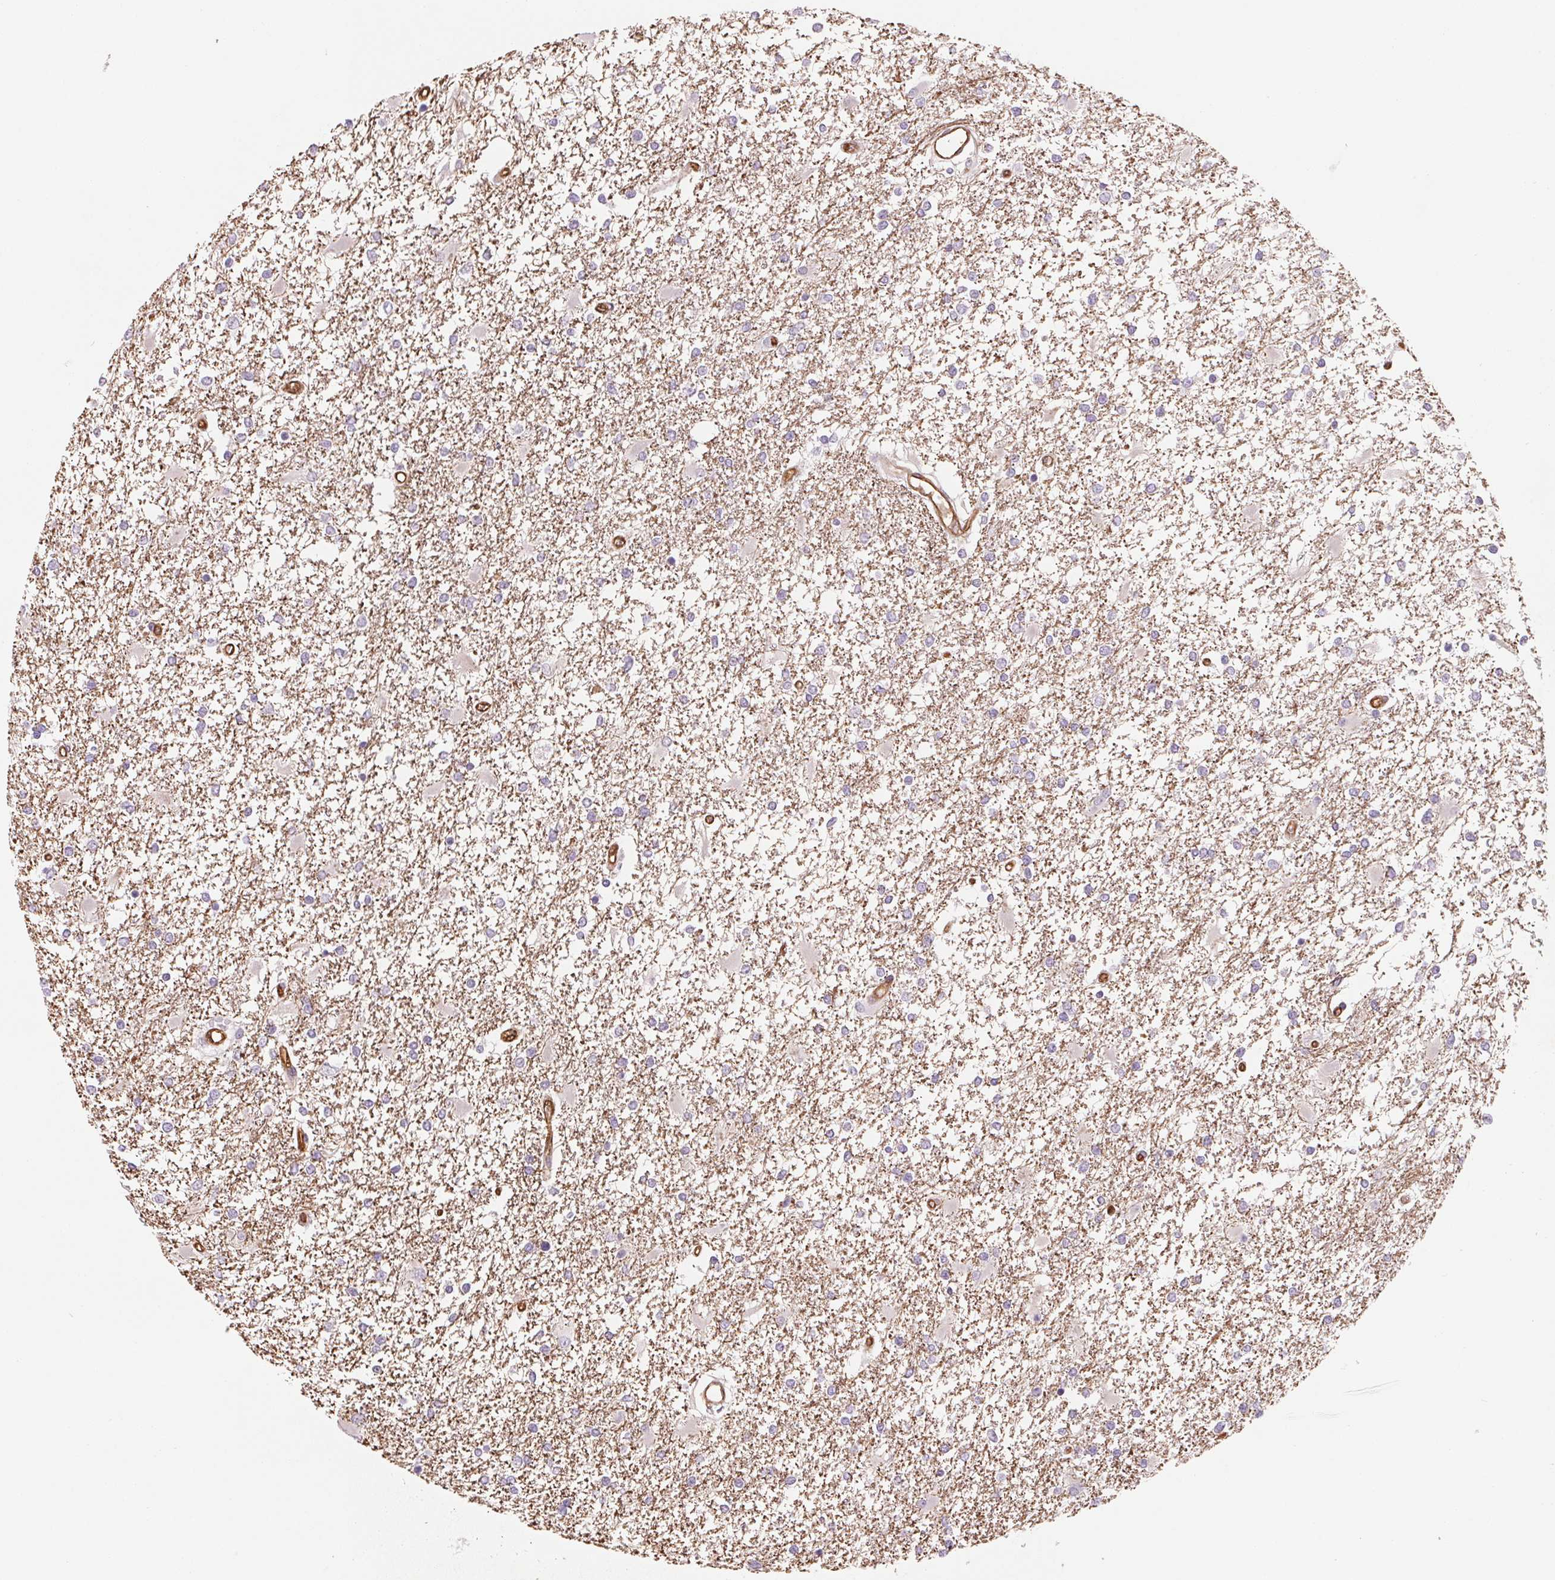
{"staining": {"intensity": "negative", "quantity": "none", "location": "none"}, "tissue": "glioma", "cell_type": "Tumor cells", "image_type": "cancer", "snomed": [{"axis": "morphology", "description": "Glioma, malignant, High grade"}, {"axis": "topography", "description": "Cerebral cortex"}], "caption": "Immunohistochemistry image of neoplastic tissue: malignant high-grade glioma stained with DAB (3,3'-diaminobenzidine) reveals no significant protein staining in tumor cells. (Brightfield microscopy of DAB (3,3'-diaminobenzidine) immunohistochemistry at high magnification).", "gene": "ANKRD13B", "patient": {"sex": "male", "age": 79}}